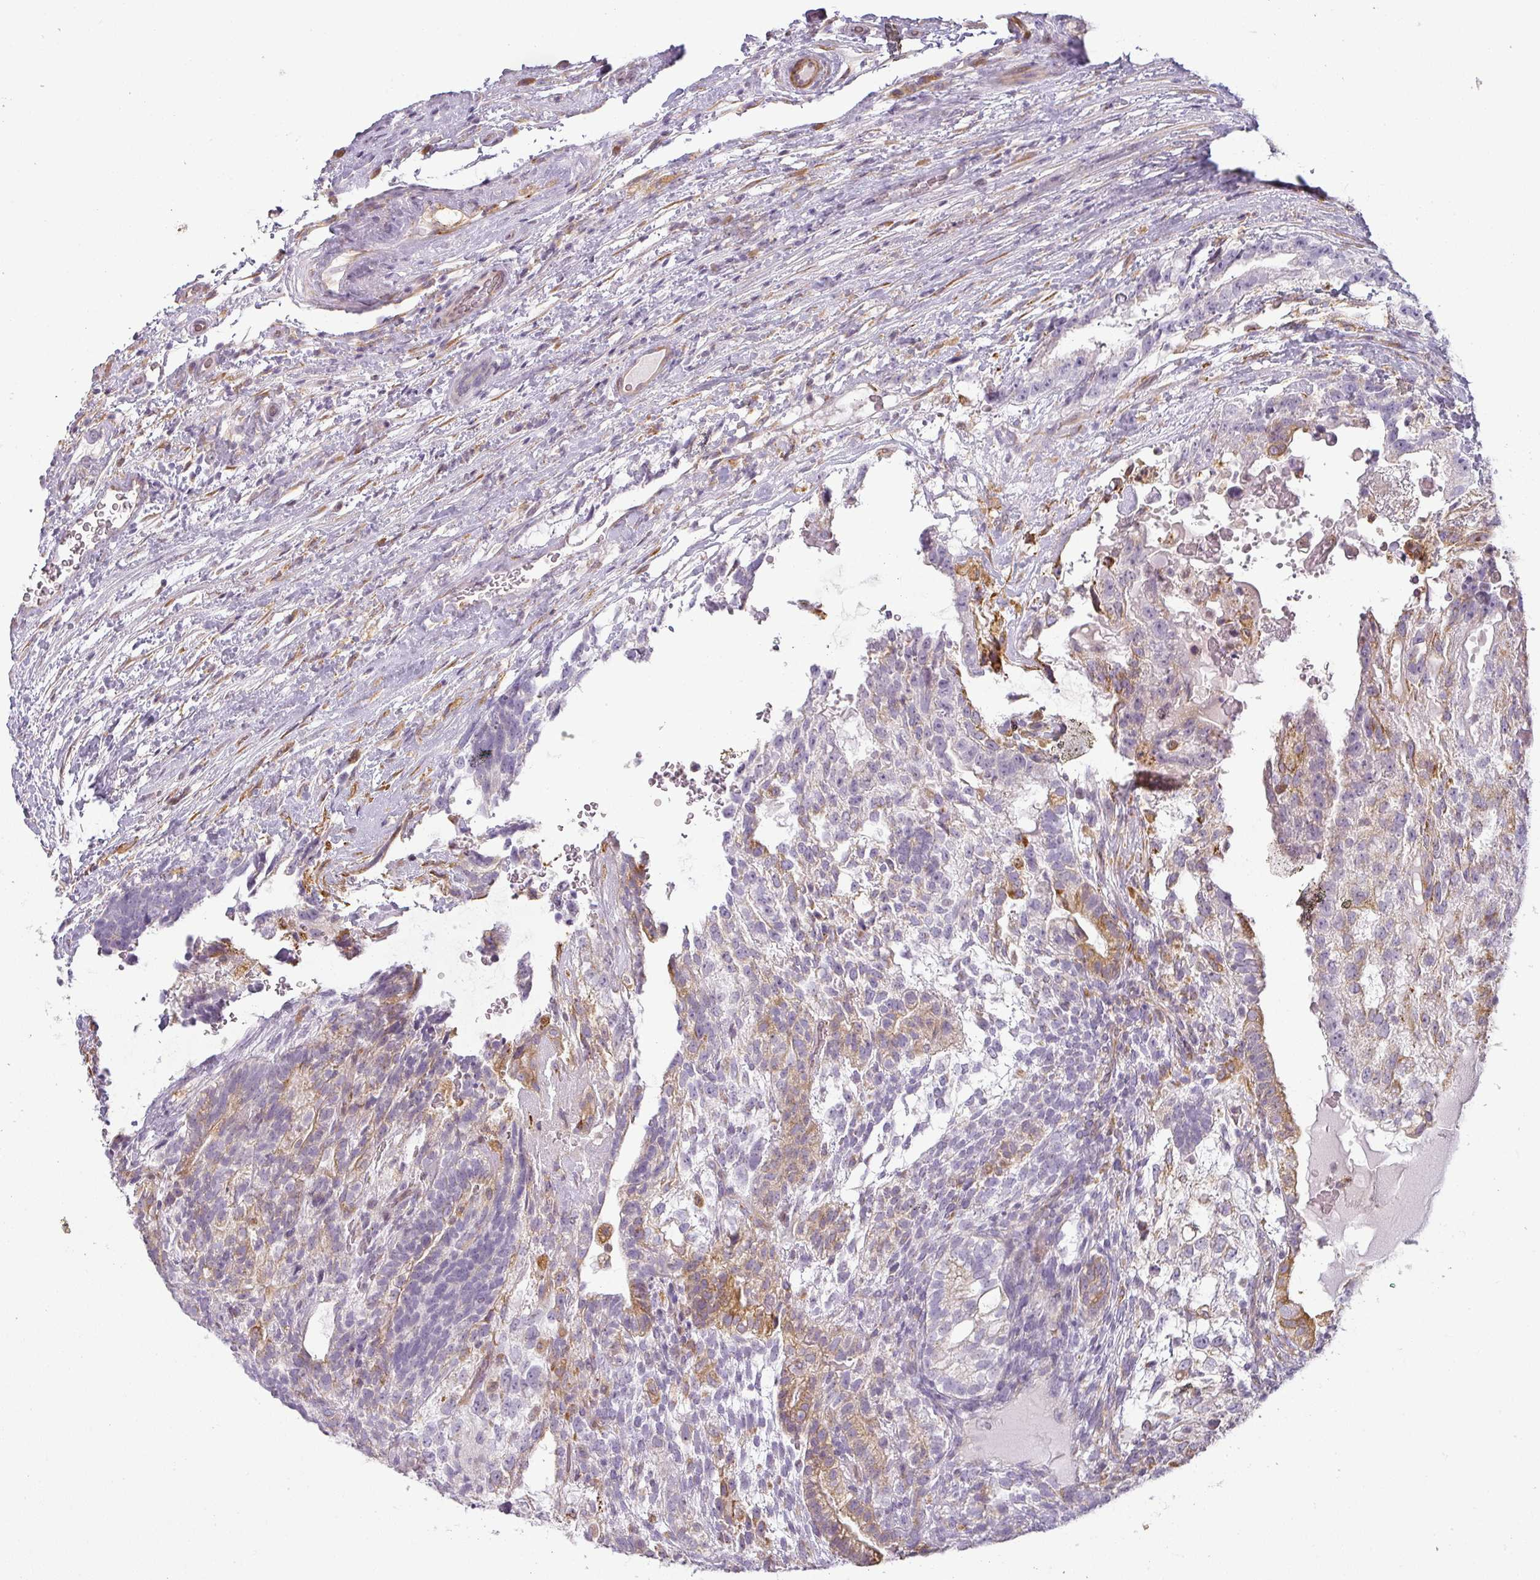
{"staining": {"intensity": "moderate", "quantity": "<25%", "location": "cytoplasmic/membranous"}, "tissue": "testis cancer", "cell_type": "Tumor cells", "image_type": "cancer", "snomed": [{"axis": "morphology", "description": "Seminoma, NOS"}, {"axis": "morphology", "description": "Carcinoma, Embryonal, NOS"}, {"axis": "topography", "description": "Testis"}], "caption": "Brown immunohistochemical staining in human testis cancer (embryonal carcinoma) demonstrates moderate cytoplasmic/membranous staining in about <25% of tumor cells. Nuclei are stained in blue.", "gene": "CCDC144A", "patient": {"sex": "male", "age": 41}}